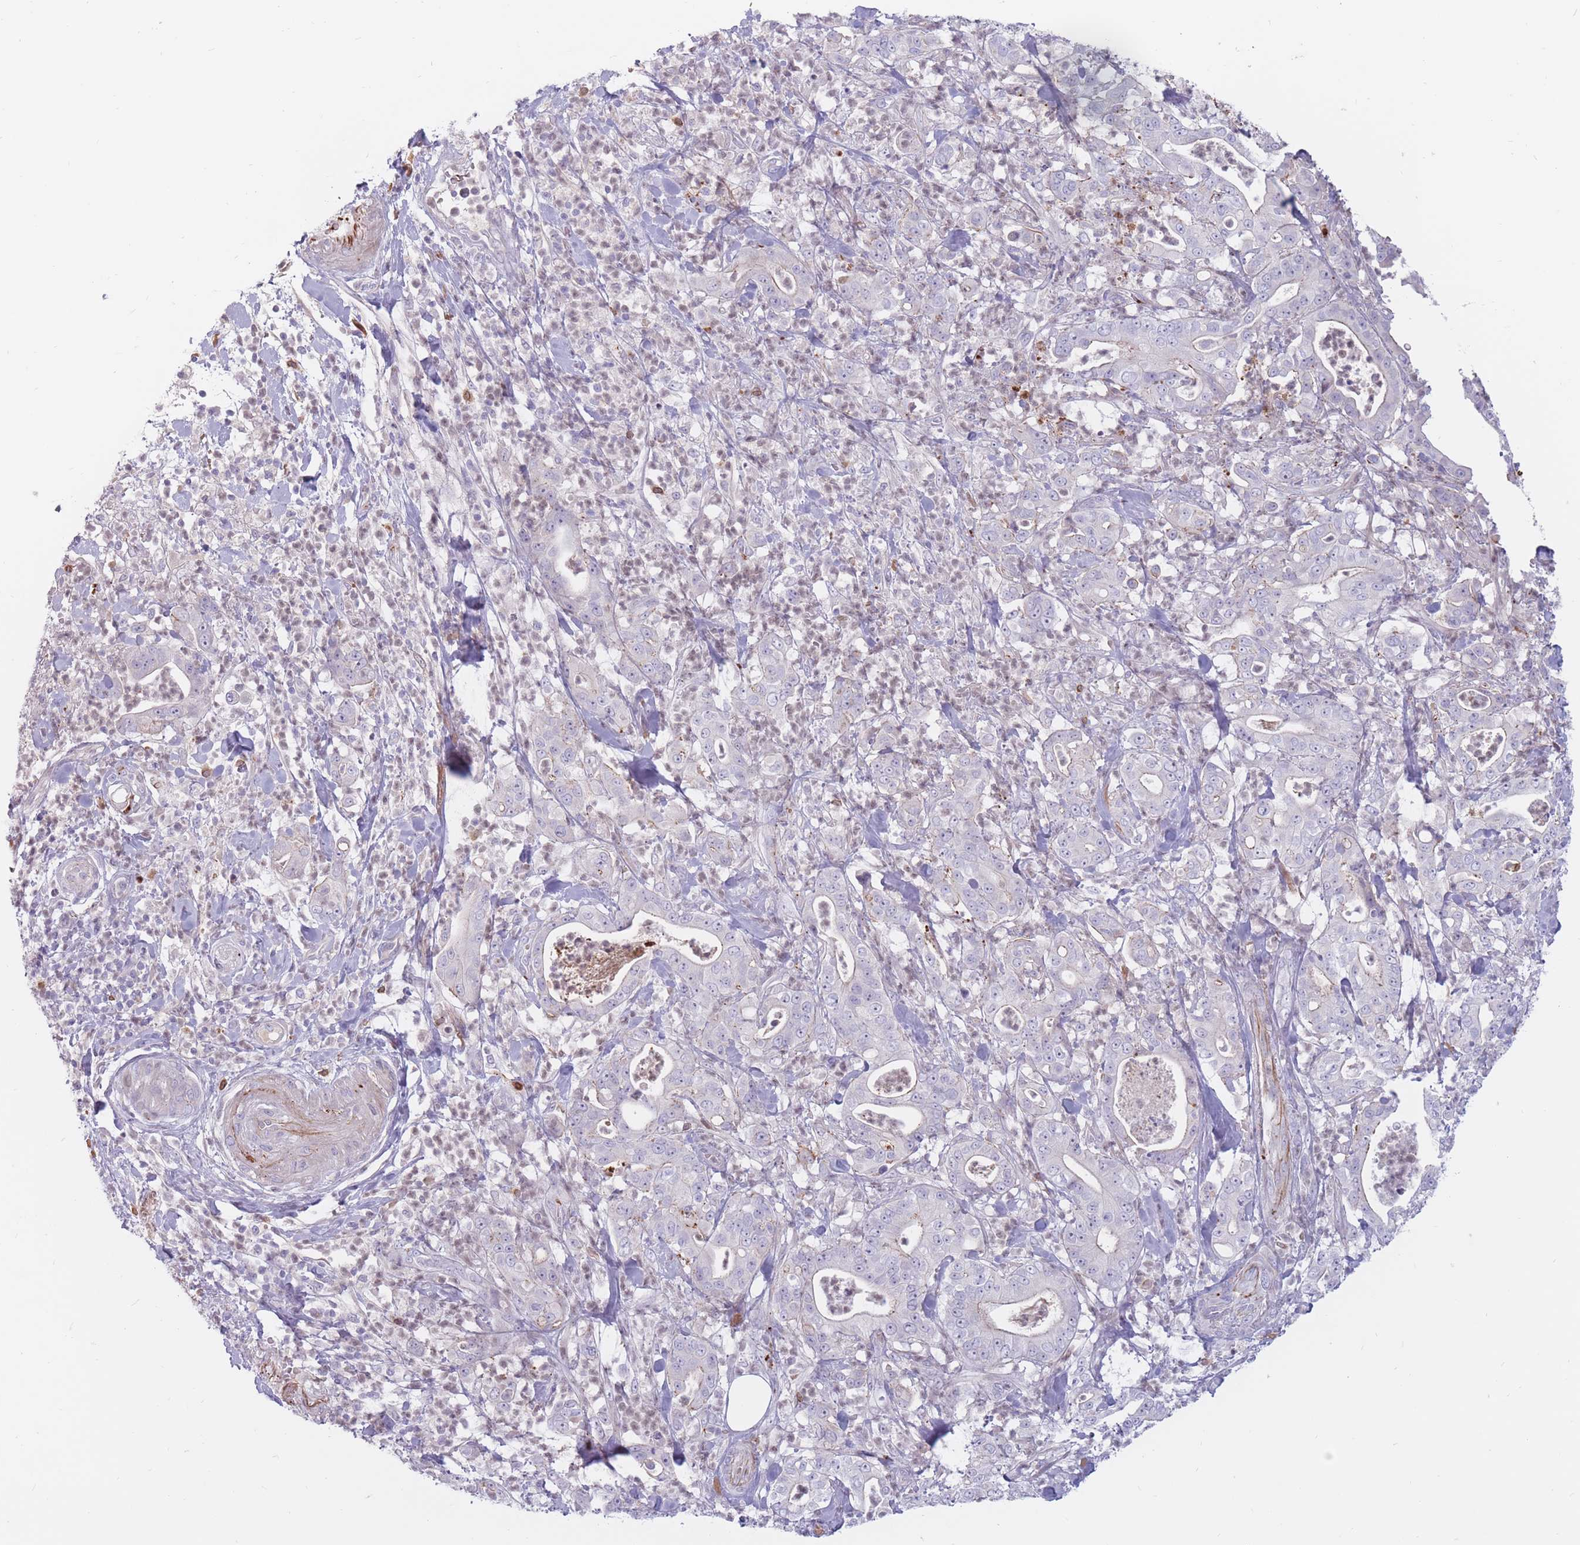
{"staining": {"intensity": "negative", "quantity": "none", "location": "none"}, "tissue": "pancreatic cancer", "cell_type": "Tumor cells", "image_type": "cancer", "snomed": [{"axis": "morphology", "description": "Adenocarcinoma, NOS"}, {"axis": "topography", "description": "Pancreas"}], "caption": "This is an immunohistochemistry (IHC) image of pancreatic cancer (adenocarcinoma). There is no expression in tumor cells.", "gene": "PTGDR", "patient": {"sex": "male", "age": 71}}